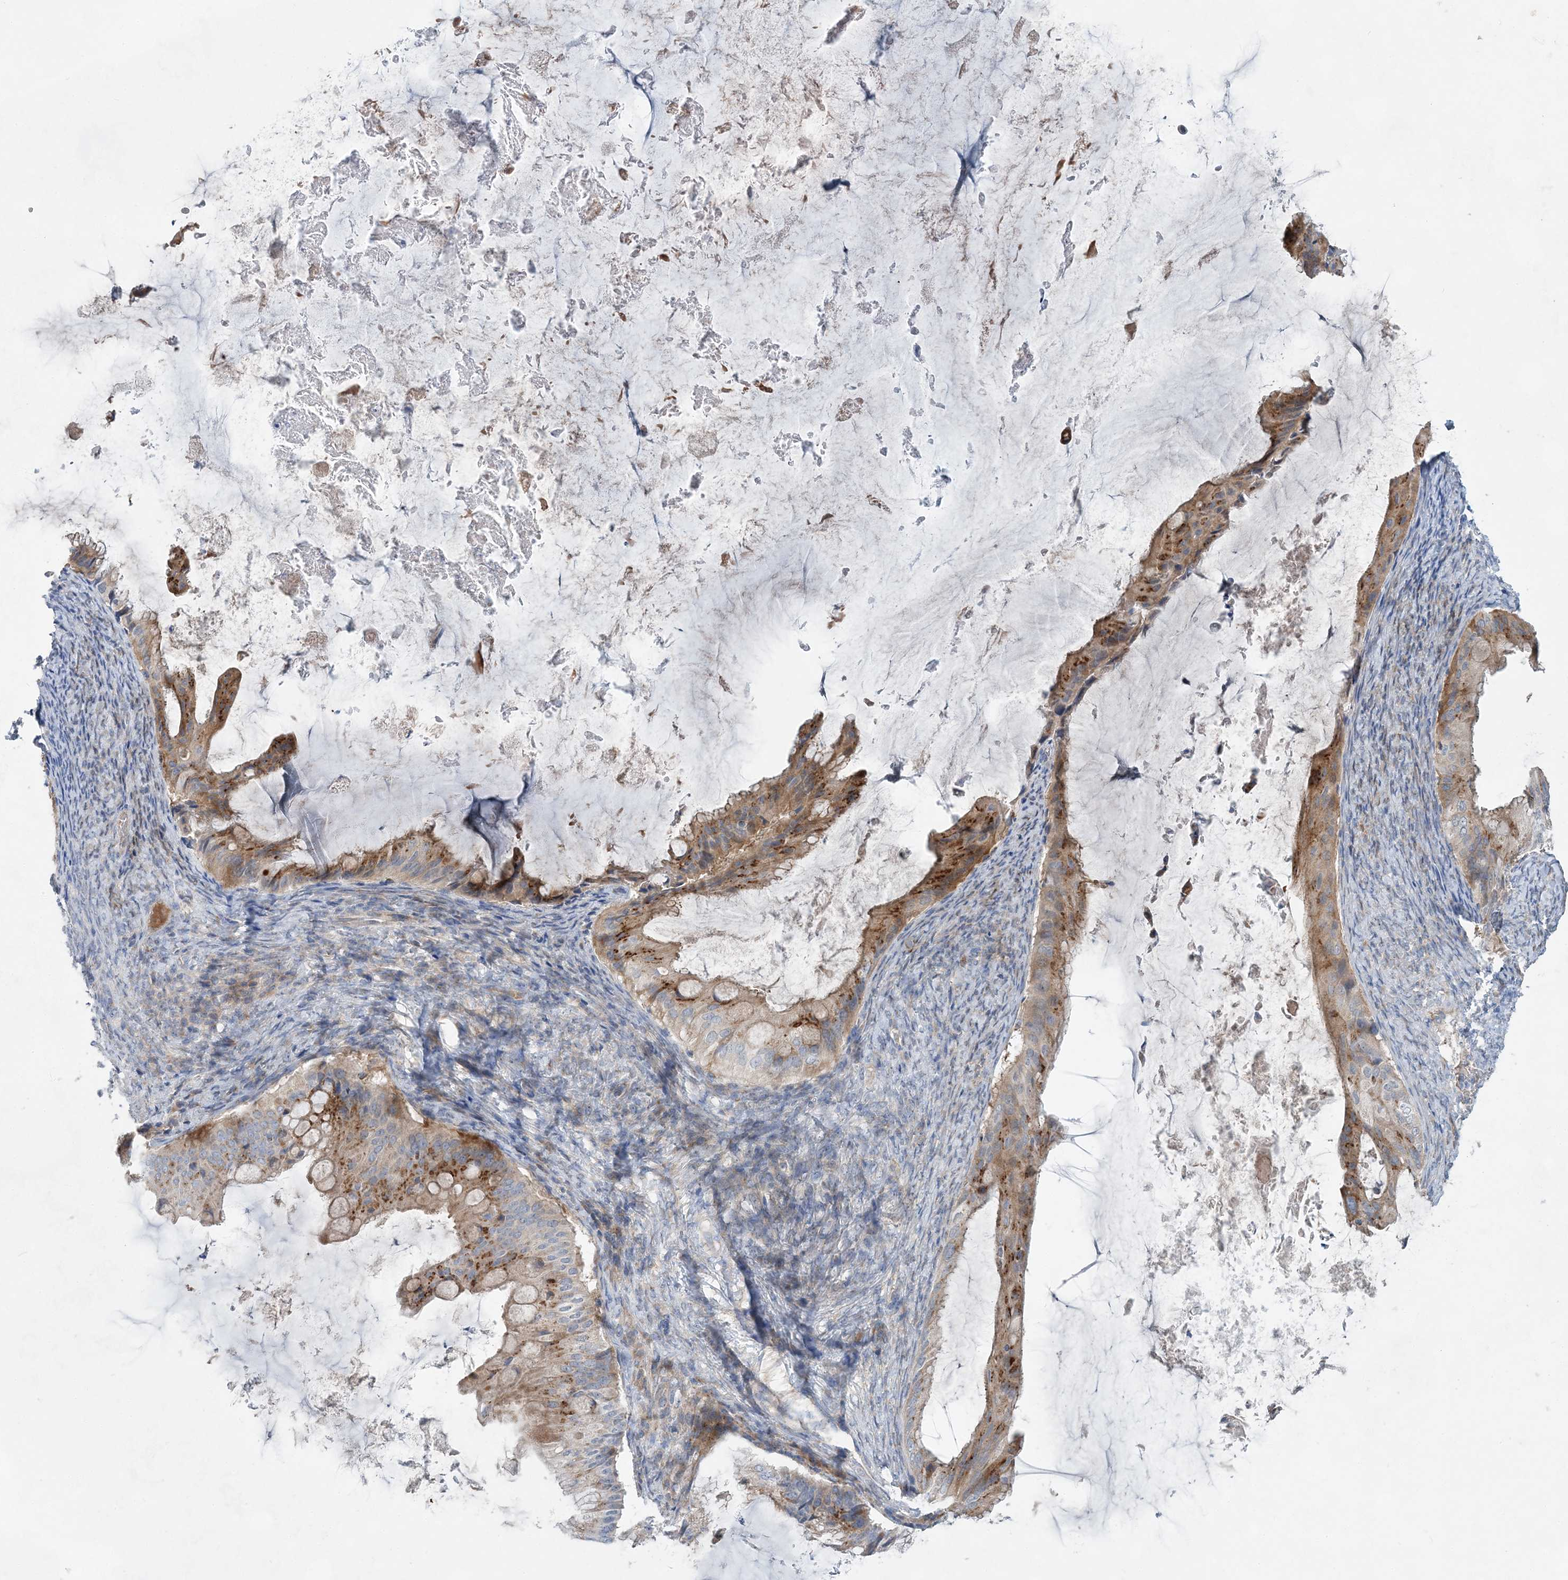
{"staining": {"intensity": "moderate", "quantity": ">75%", "location": "cytoplasmic/membranous"}, "tissue": "ovarian cancer", "cell_type": "Tumor cells", "image_type": "cancer", "snomed": [{"axis": "morphology", "description": "Cystadenocarcinoma, mucinous, NOS"}, {"axis": "topography", "description": "Ovary"}], "caption": "DAB (3,3'-diaminobenzidine) immunohistochemical staining of human mucinous cystadenocarcinoma (ovarian) reveals moderate cytoplasmic/membranous protein positivity in about >75% of tumor cells.", "gene": "TRAPPC13", "patient": {"sex": "female", "age": 61}}